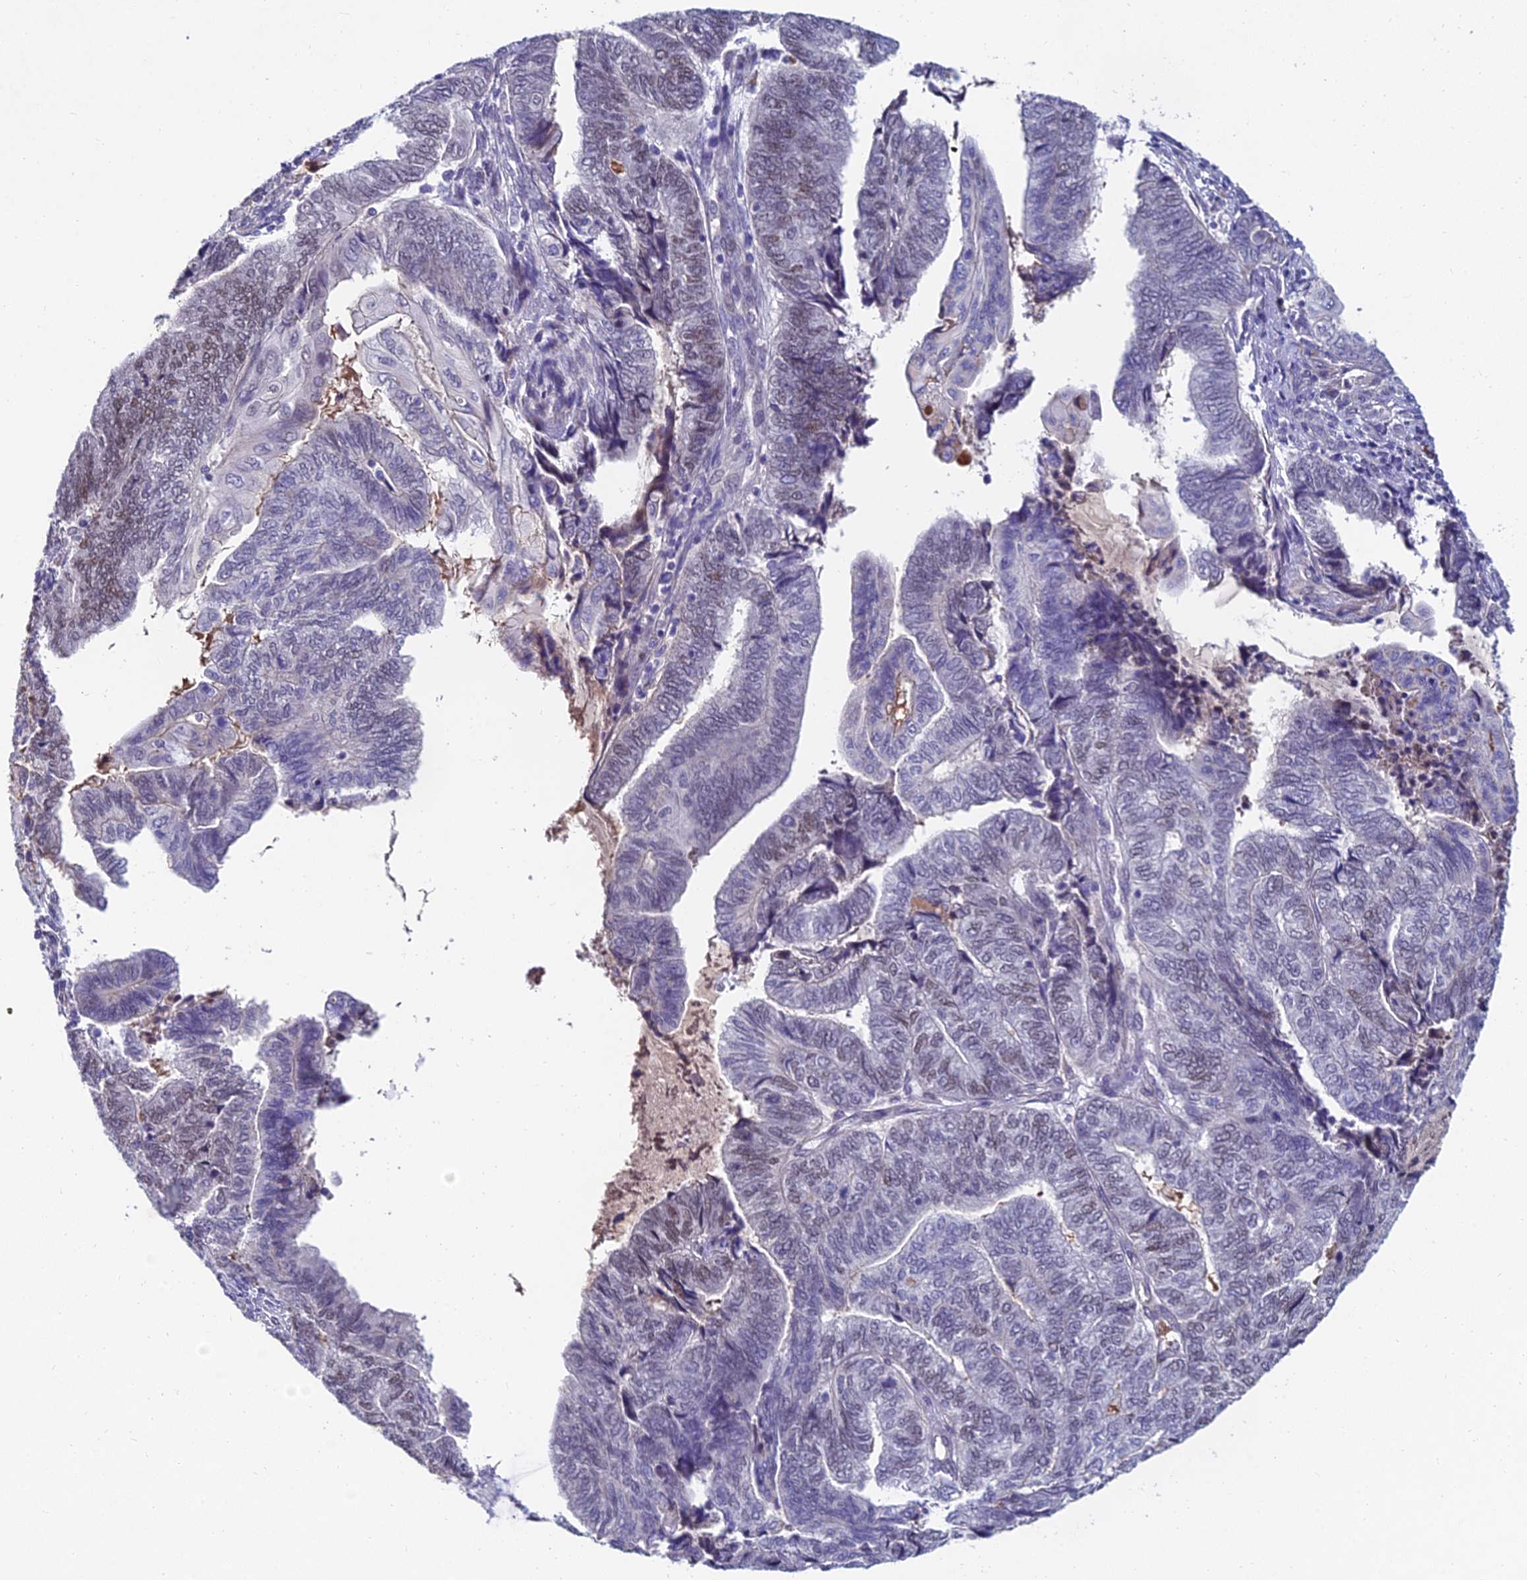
{"staining": {"intensity": "weak", "quantity": "<25%", "location": "nuclear"}, "tissue": "endometrial cancer", "cell_type": "Tumor cells", "image_type": "cancer", "snomed": [{"axis": "morphology", "description": "Adenocarcinoma, NOS"}, {"axis": "topography", "description": "Uterus"}, {"axis": "topography", "description": "Endometrium"}], "caption": "Histopathology image shows no significant protein positivity in tumor cells of endometrial adenocarcinoma.", "gene": "TRIM24", "patient": {"sex": "female", "age": 70}}